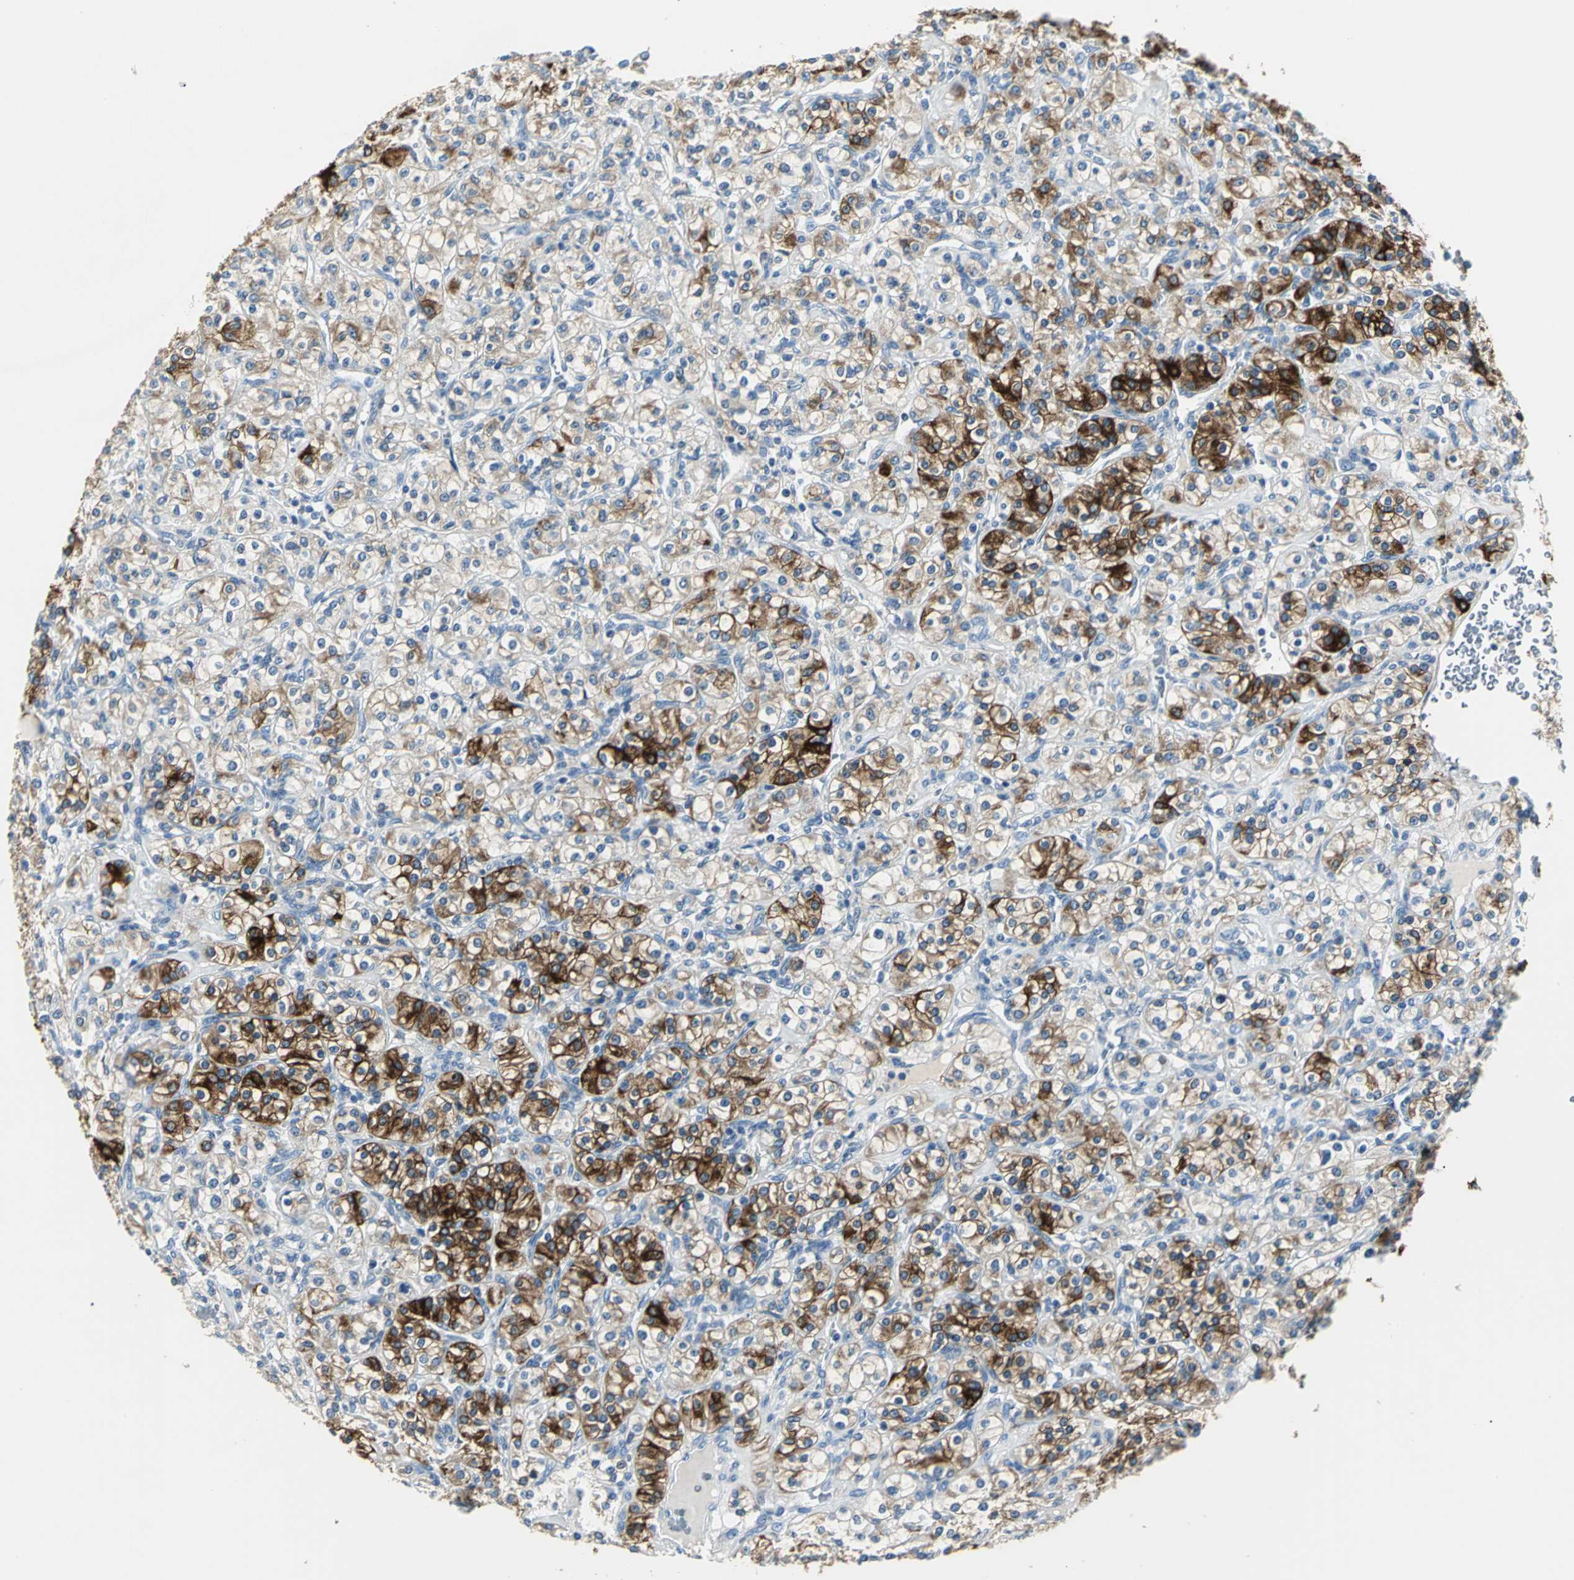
{"staining": {"intensity": "strong", "quantity": "25%-75%", "location": "cytoplasmic/membranous"}, "tissue": "renal cancer", "cell_type": "Tumor cells", "image_type": "cancer", "snomed": [{"axis": "morphology", "description": "Adenocarcinoma, NOS"}, {"axis": "topography", "description": "Kidney"}], "caption": "Renal adenocarcinoma tissue shows strong cytoplasmic/membranous expression in approximately 25%-75% of tumor cells, visualized by immunohistochemistry.", "gene": "B3GNT2", "patient": {"sex": "male", "age": 77}}